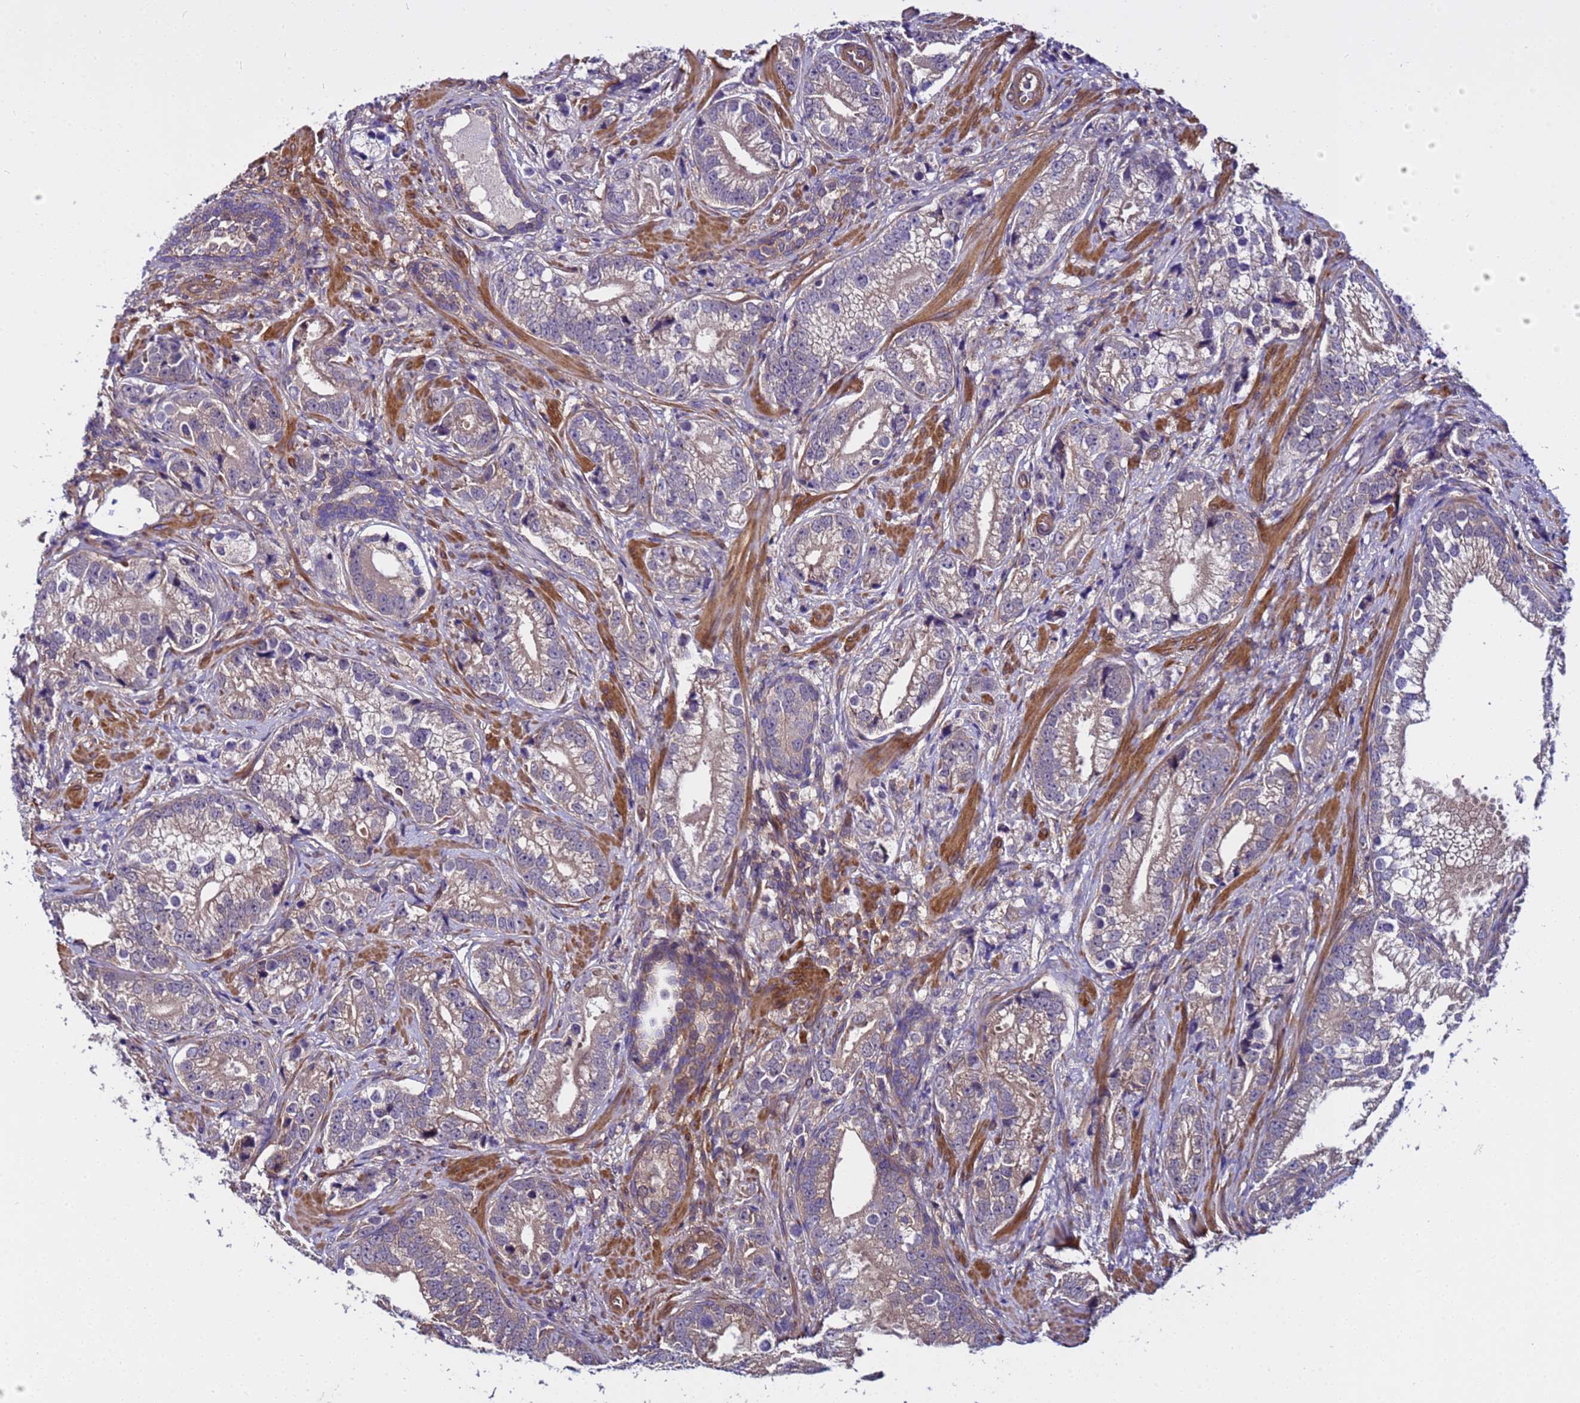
{"staining": {"intensity": "weak", "quantity": "25%-75%", "location": "cytoplasmic/membranous"}, "tissue": "prostate cancer", "cell_type": "Tumor cells", "image_type": "cancer", "snomed": [{"axis": "morphology", "description": "Adenocarcinoma, High grade"}, {"axis": "topography", "description": "Prostate"}], "caption": "Immunohistochemical staining of human prostate high-grade adenocarcinoma displays low levels of weak cytoplasmic/membranous positivity in about 25%-75% of tumor cells.", "gene": "STK38", "patient": {"sex": "male", "age": 75}}